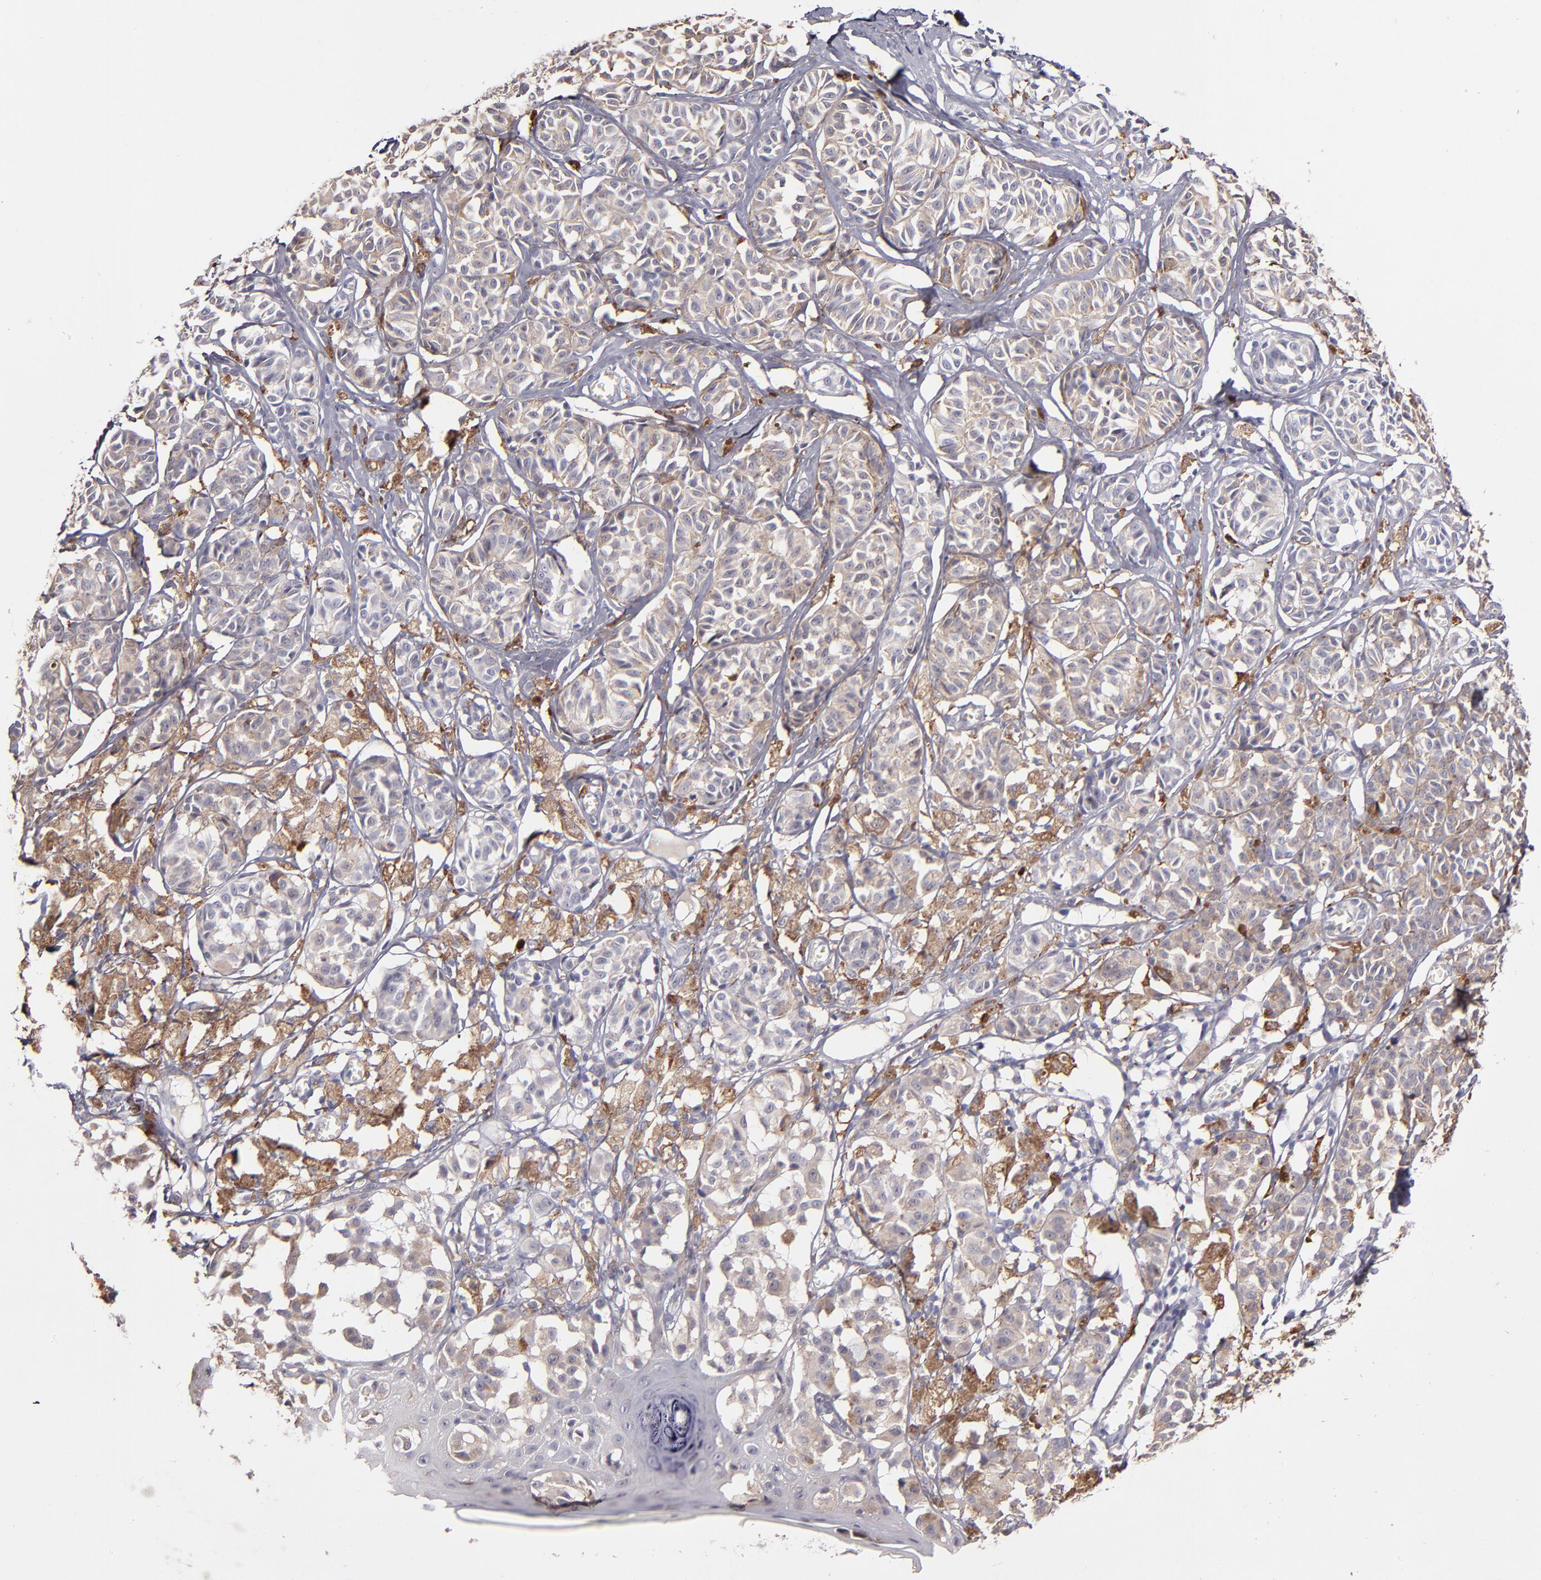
{"staining": {"intensity": "weak", "quantity": ">75%", "location": "cytoplasmic/membranous"}, "tissue": "melanoma", "cell_type": "Tumor cells", "image_type": "cancer", "snomed": [{"axis": "morphology", "description": "Malignant melanoma, NOS"}, {"axis": "topography", "description": "Skin"}], "caption": "There is low levels of weak cytoplasmic/membranous staining in tumor cells of malignant melanoma, as demonstrated by immunohistochemical staining (brown color).", "gene": "GLDC", "patient": {"sex": "male", "age": 76}}